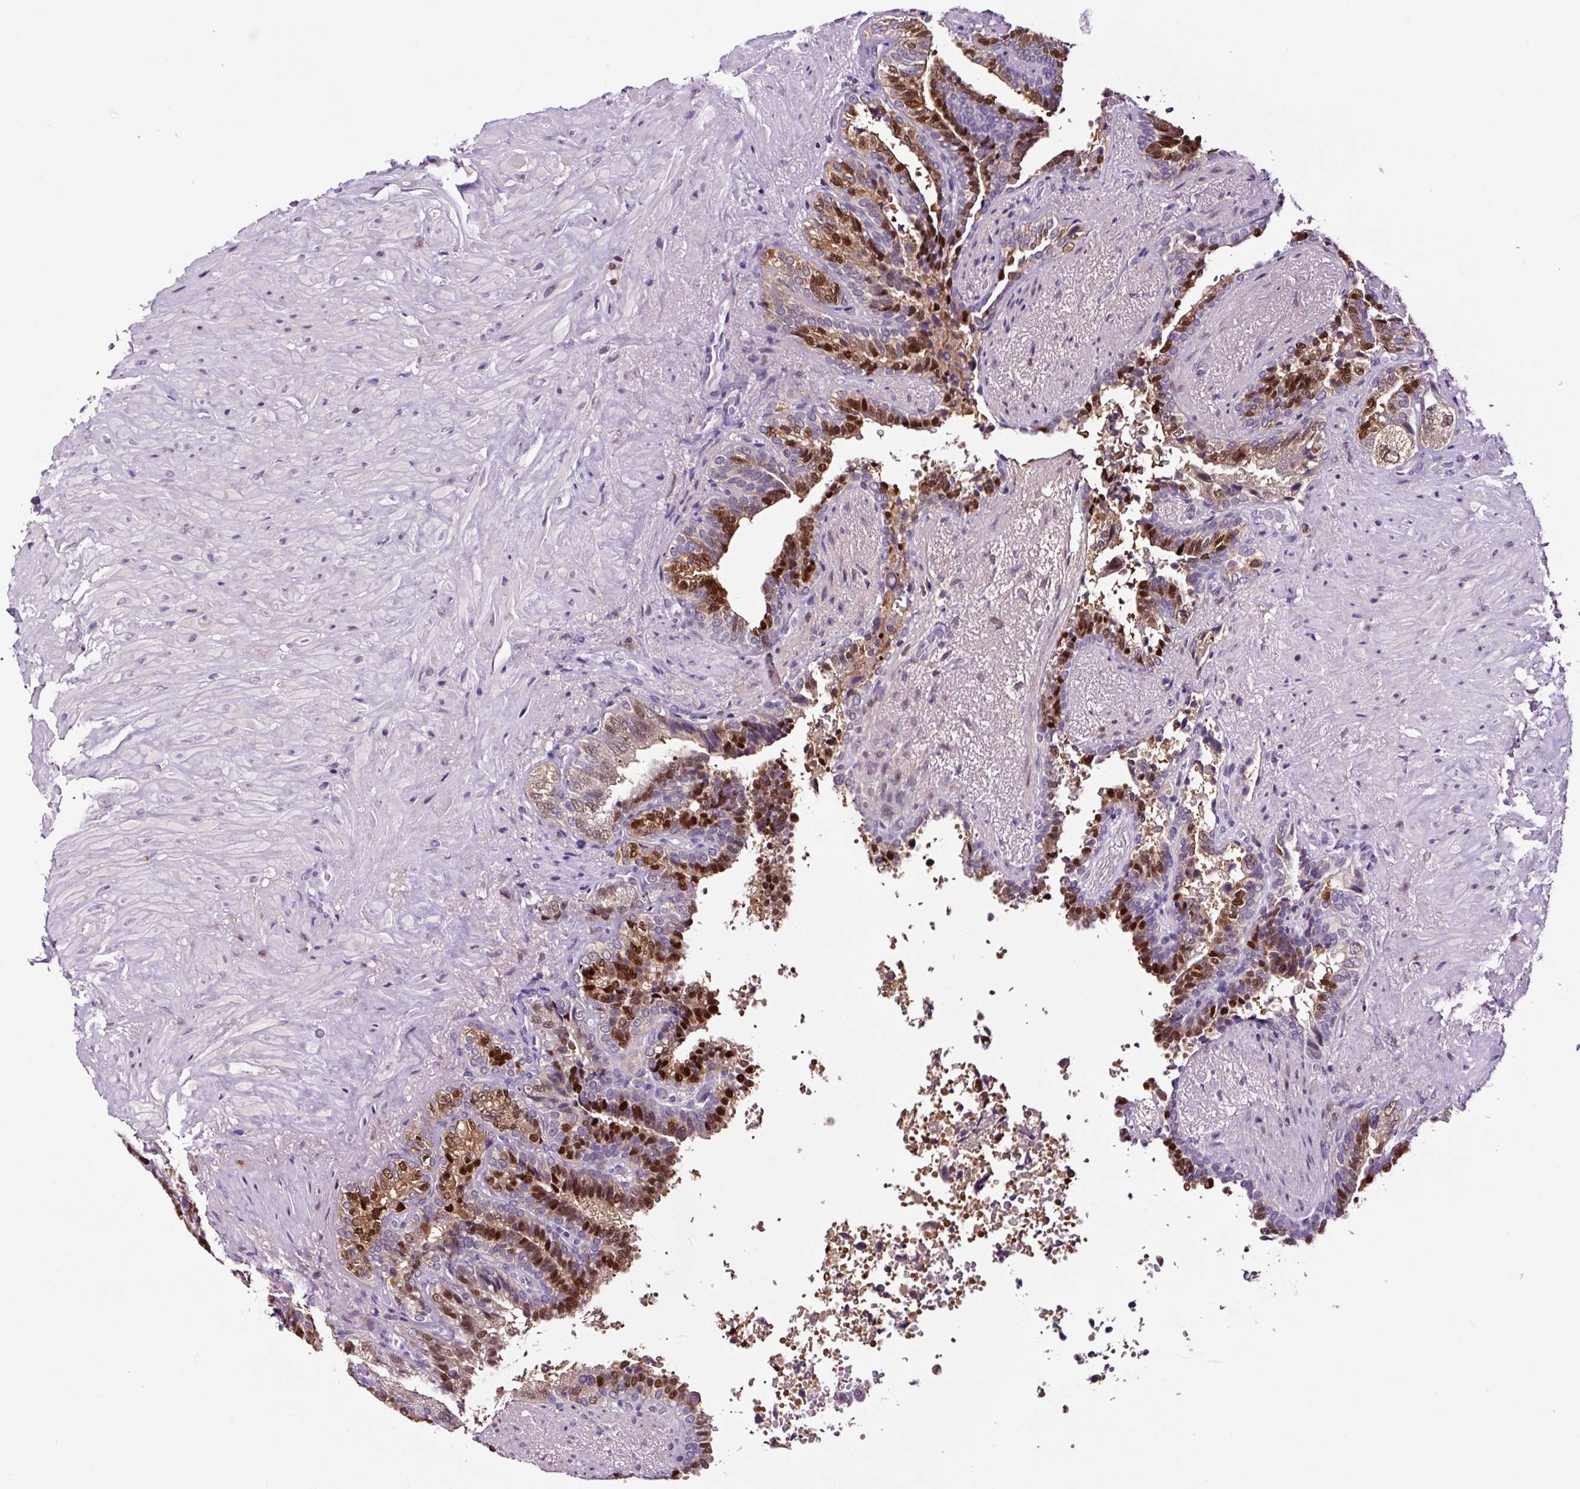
{"staining": {"intensity": "strong", "quantity": "<25%", "location": "nuclear"}, "tissue": "seminal vesicle", "cell_type": "Glandular cells", "image_type": "normal", "snomed": [{"axis": "morphology", "description": "Normal tissue, NOS"}, {"axis": "topography", "description": "Seminal veicle"}, {"axis": "topography", "description": "Peripheral nerve tissue"}], "caption": "High-power microscopy captured an immunohistochemistry image of benign seminal vesicle, revealing strong nuclear positivity in approximately <25% of glandular cells.", "gene": "TAFA3", "patient": {"sex": "male", "age": 63}}